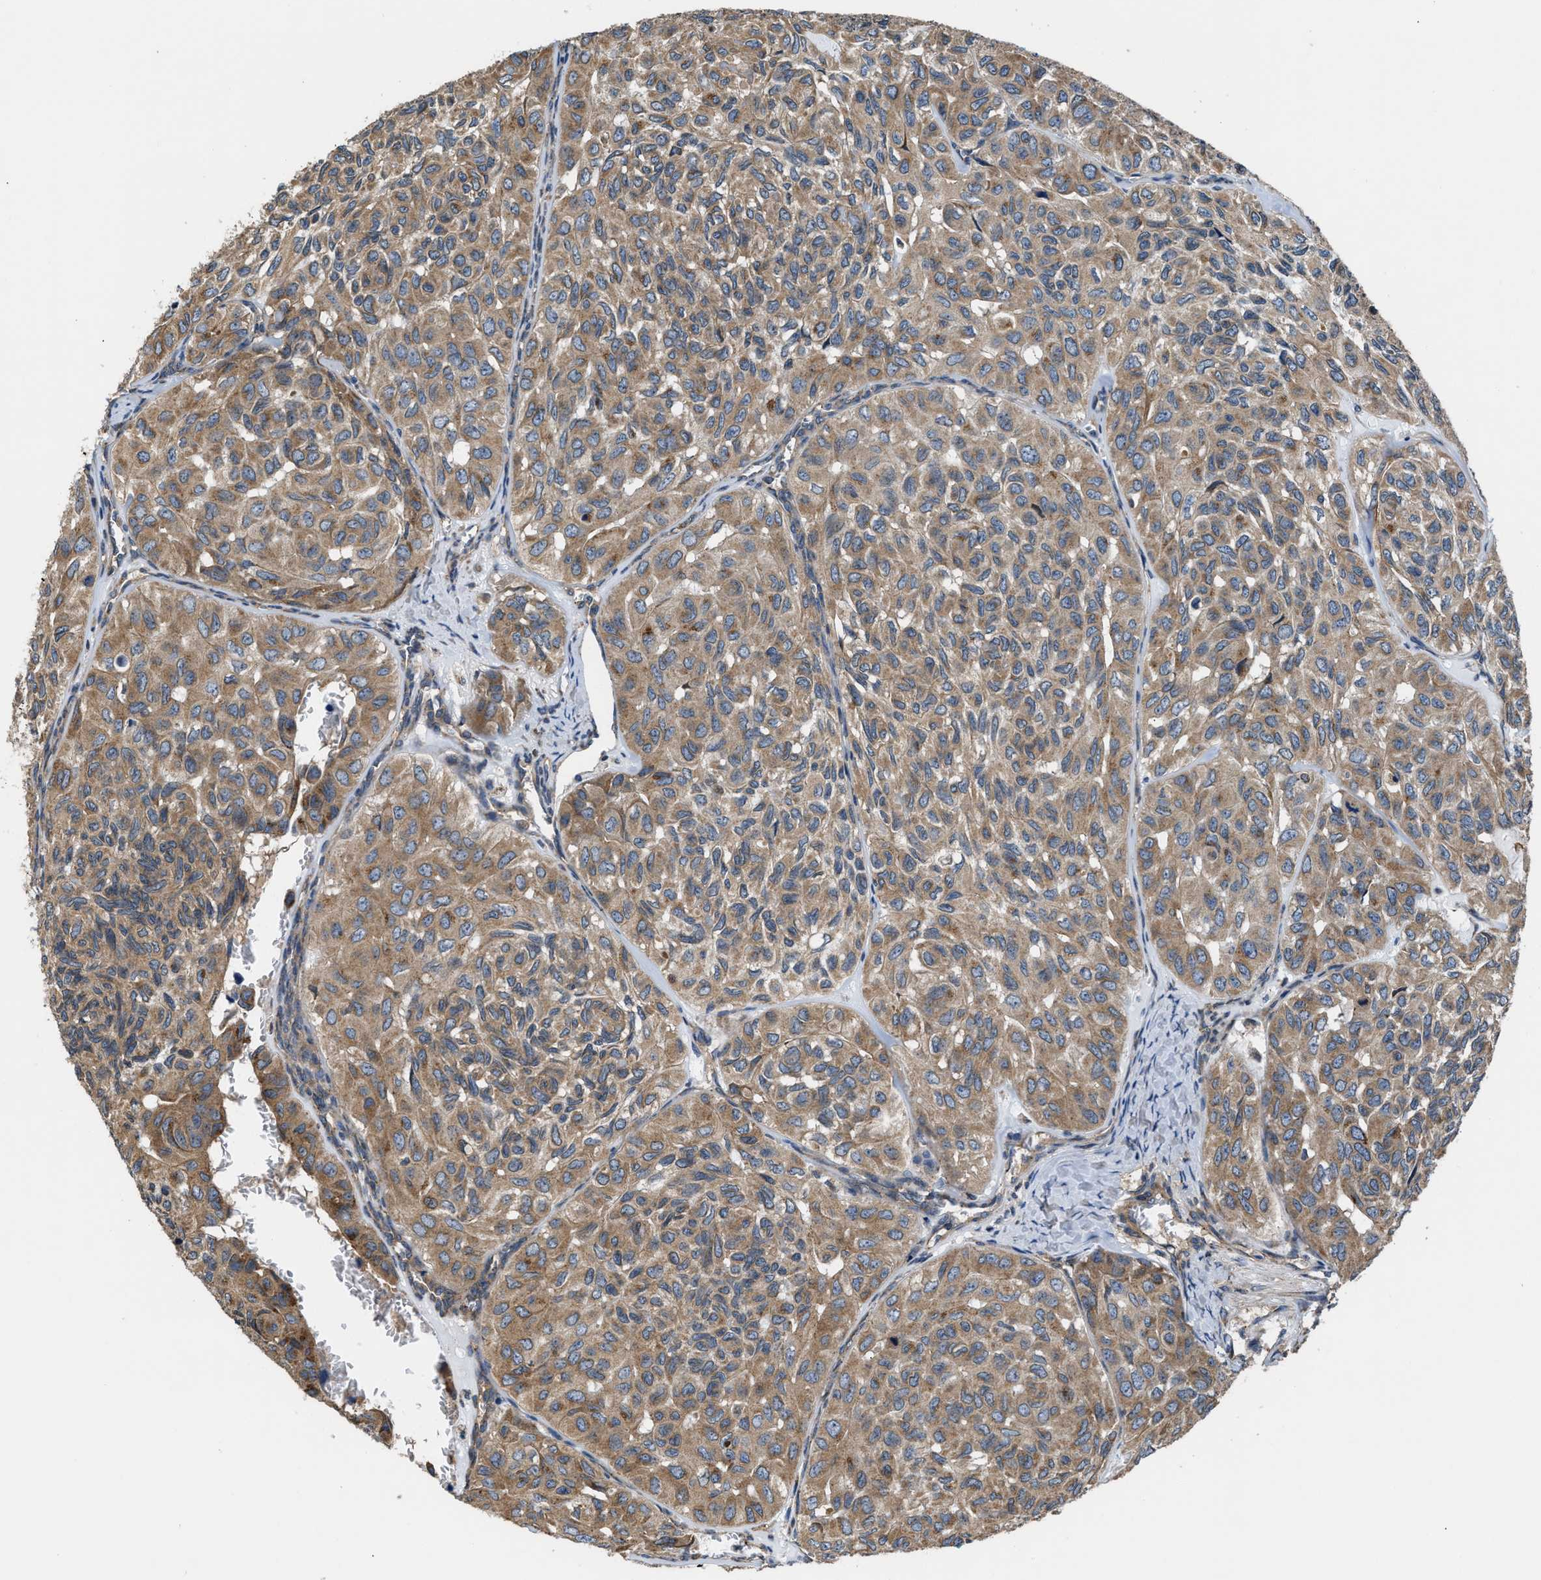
{"staining": {"intensity": "moderate", "quantity": ">75%", "location": "cytoplasmic/membranous"}, "tissue": "head and neck cancer", "cell_type": "Tumor cells", "image_type": "cancer", "snomed": [{"axis": "morphology", "description": "Adenocarcinoma, NOS"}, {"axis": "topography", "description": "Salivary gland, NOS"}, {"axis": "topography", "description": "Head-Neck"}], "caption": "This is an image of immunohistochemistry (IHC) staining of head and neck adenocarcinoma, which shows moderate positivity in the cytoplasmic/membranous of tumor cells.", "gene": "CEP128", "patient": {"sex": "female", "age": 76}}